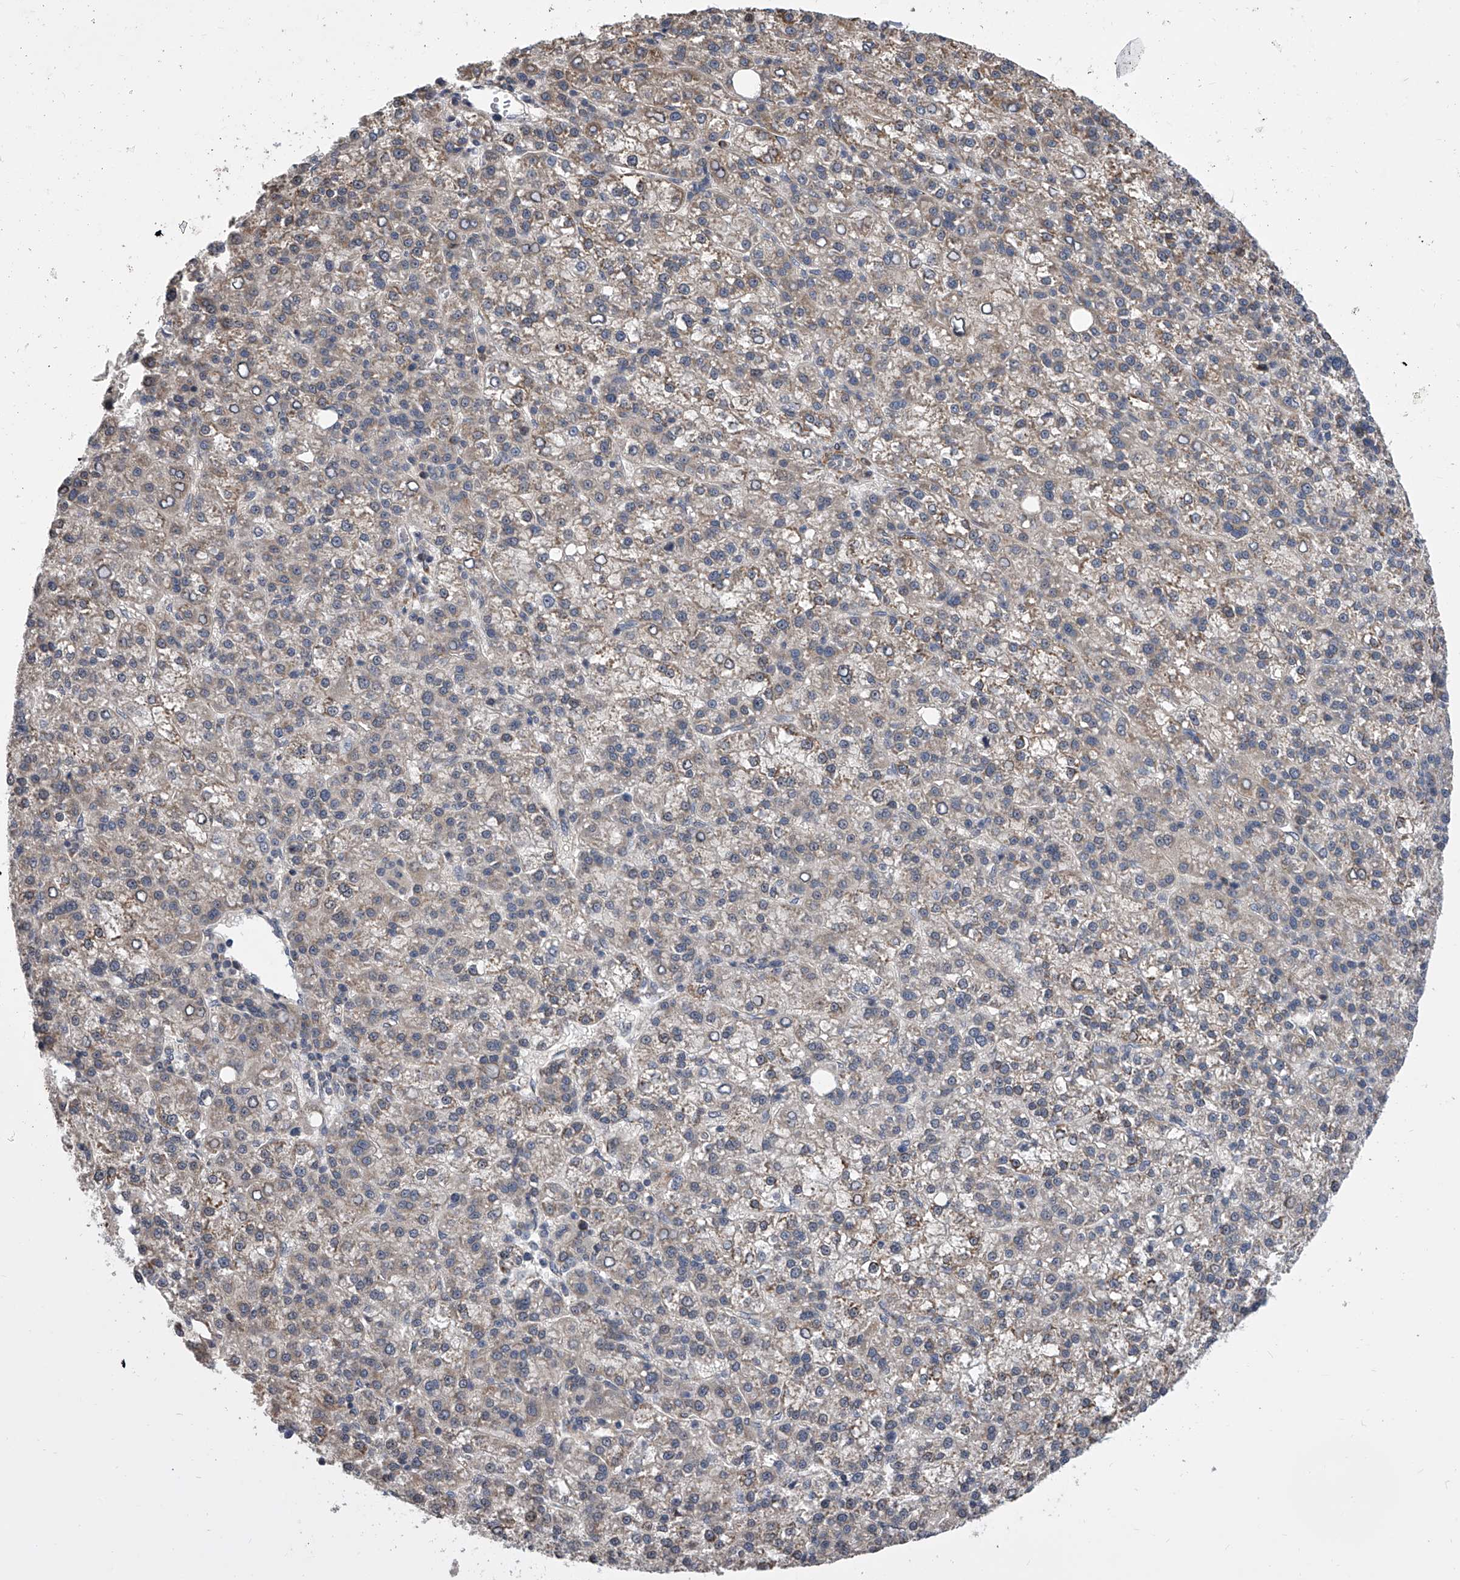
{"staining": {"intensity": "negative", "quantity": "none", "location": "none"}, "tissue": "liver cancer", "cell_type": "Tumor cells", "image_type": "cancer", "snomed": [{"axis": "morphology", "description": "Carcinoma, Hepatocellular, NOS"}, {"axis": "topography", "description": "Liver"}], "caption": "Immunohistochemical staining of human liver cancer reveals no significant staining in tumor cells.", "gene": "DLGAP2", "patient": {"sex": "female", "age": 58}}